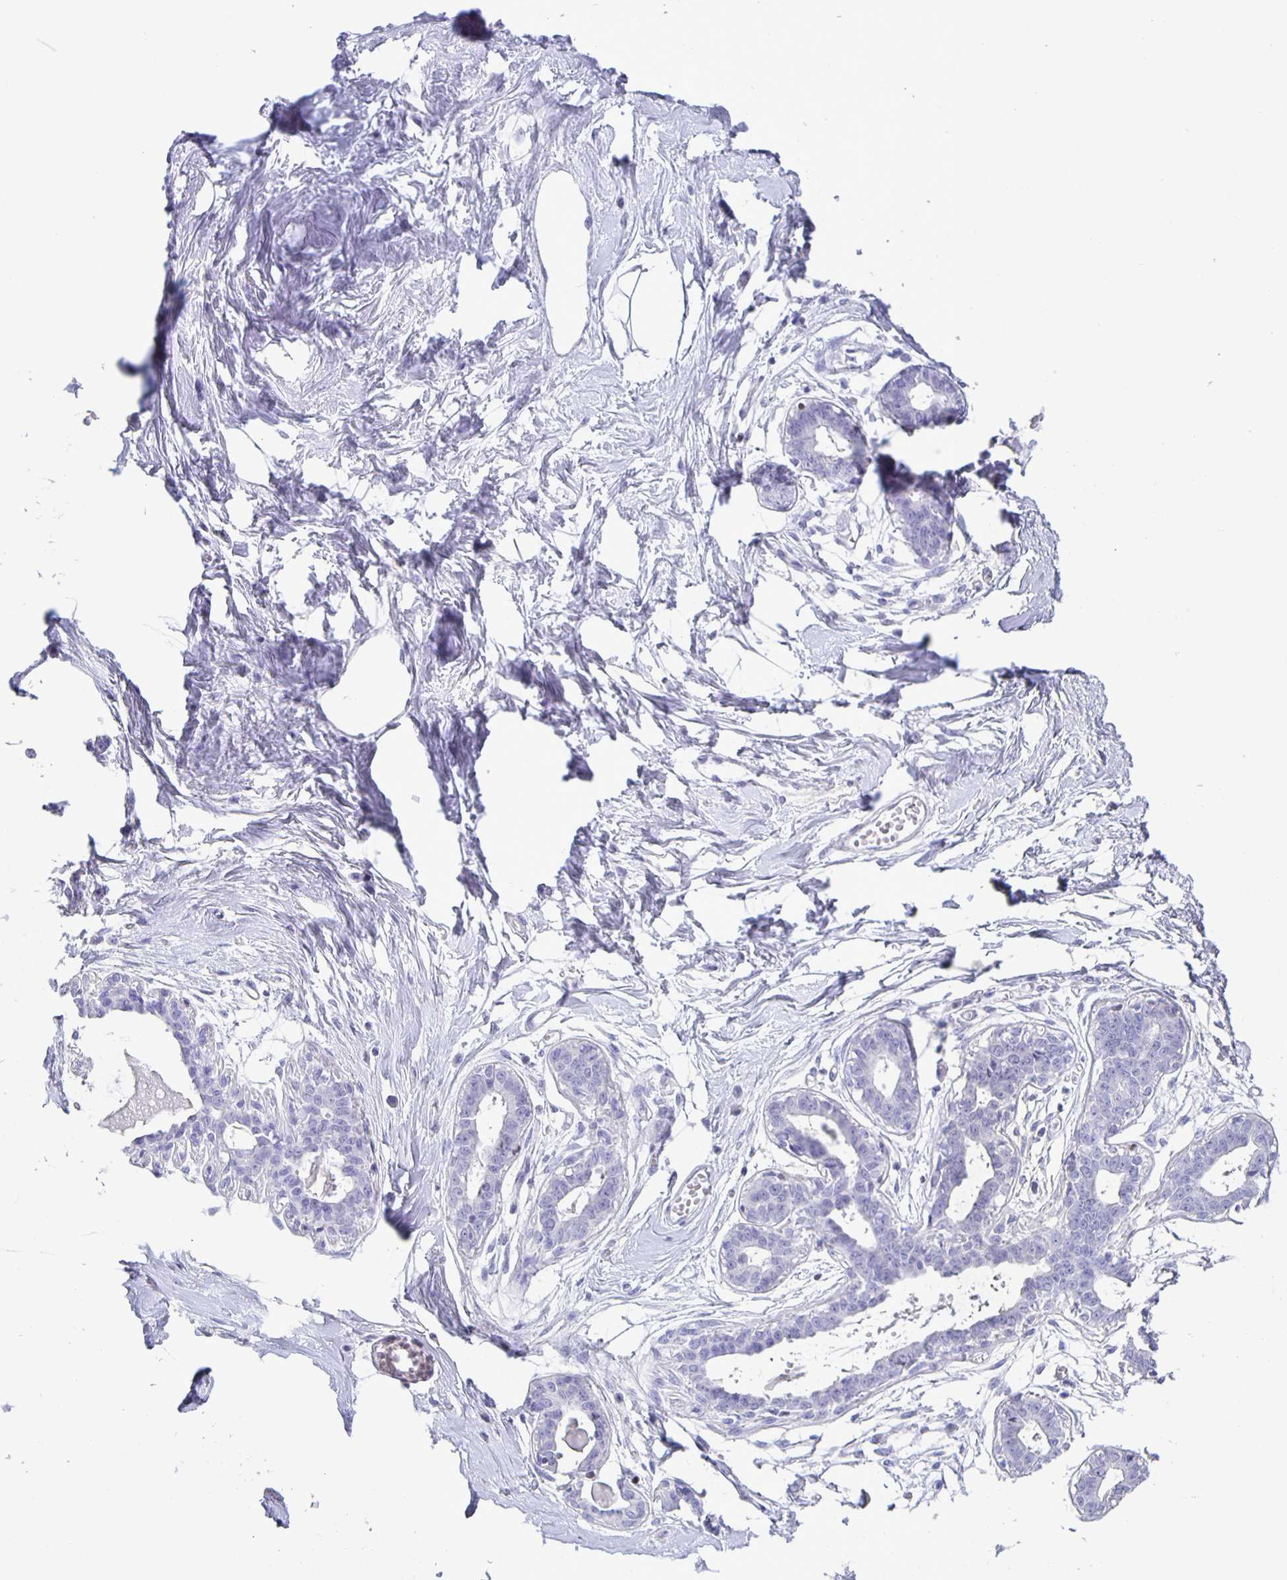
{"staining": {"intensity": "negative", "quantity": "none", "location": "none"}, "tissue": "breast", "cell_type": "Adipocytes", "image_type": "normal", "snomed": [{"axis": "morphology", "description": "Normal tissue, NOS"}, {"axis": "topography", "description": "Breast"}], "caption": "Protein analysis of benign breast displays no significant staining in adipocytes.", "gene": "SATB2", "patient": {"sex": "female", "age": 45}}